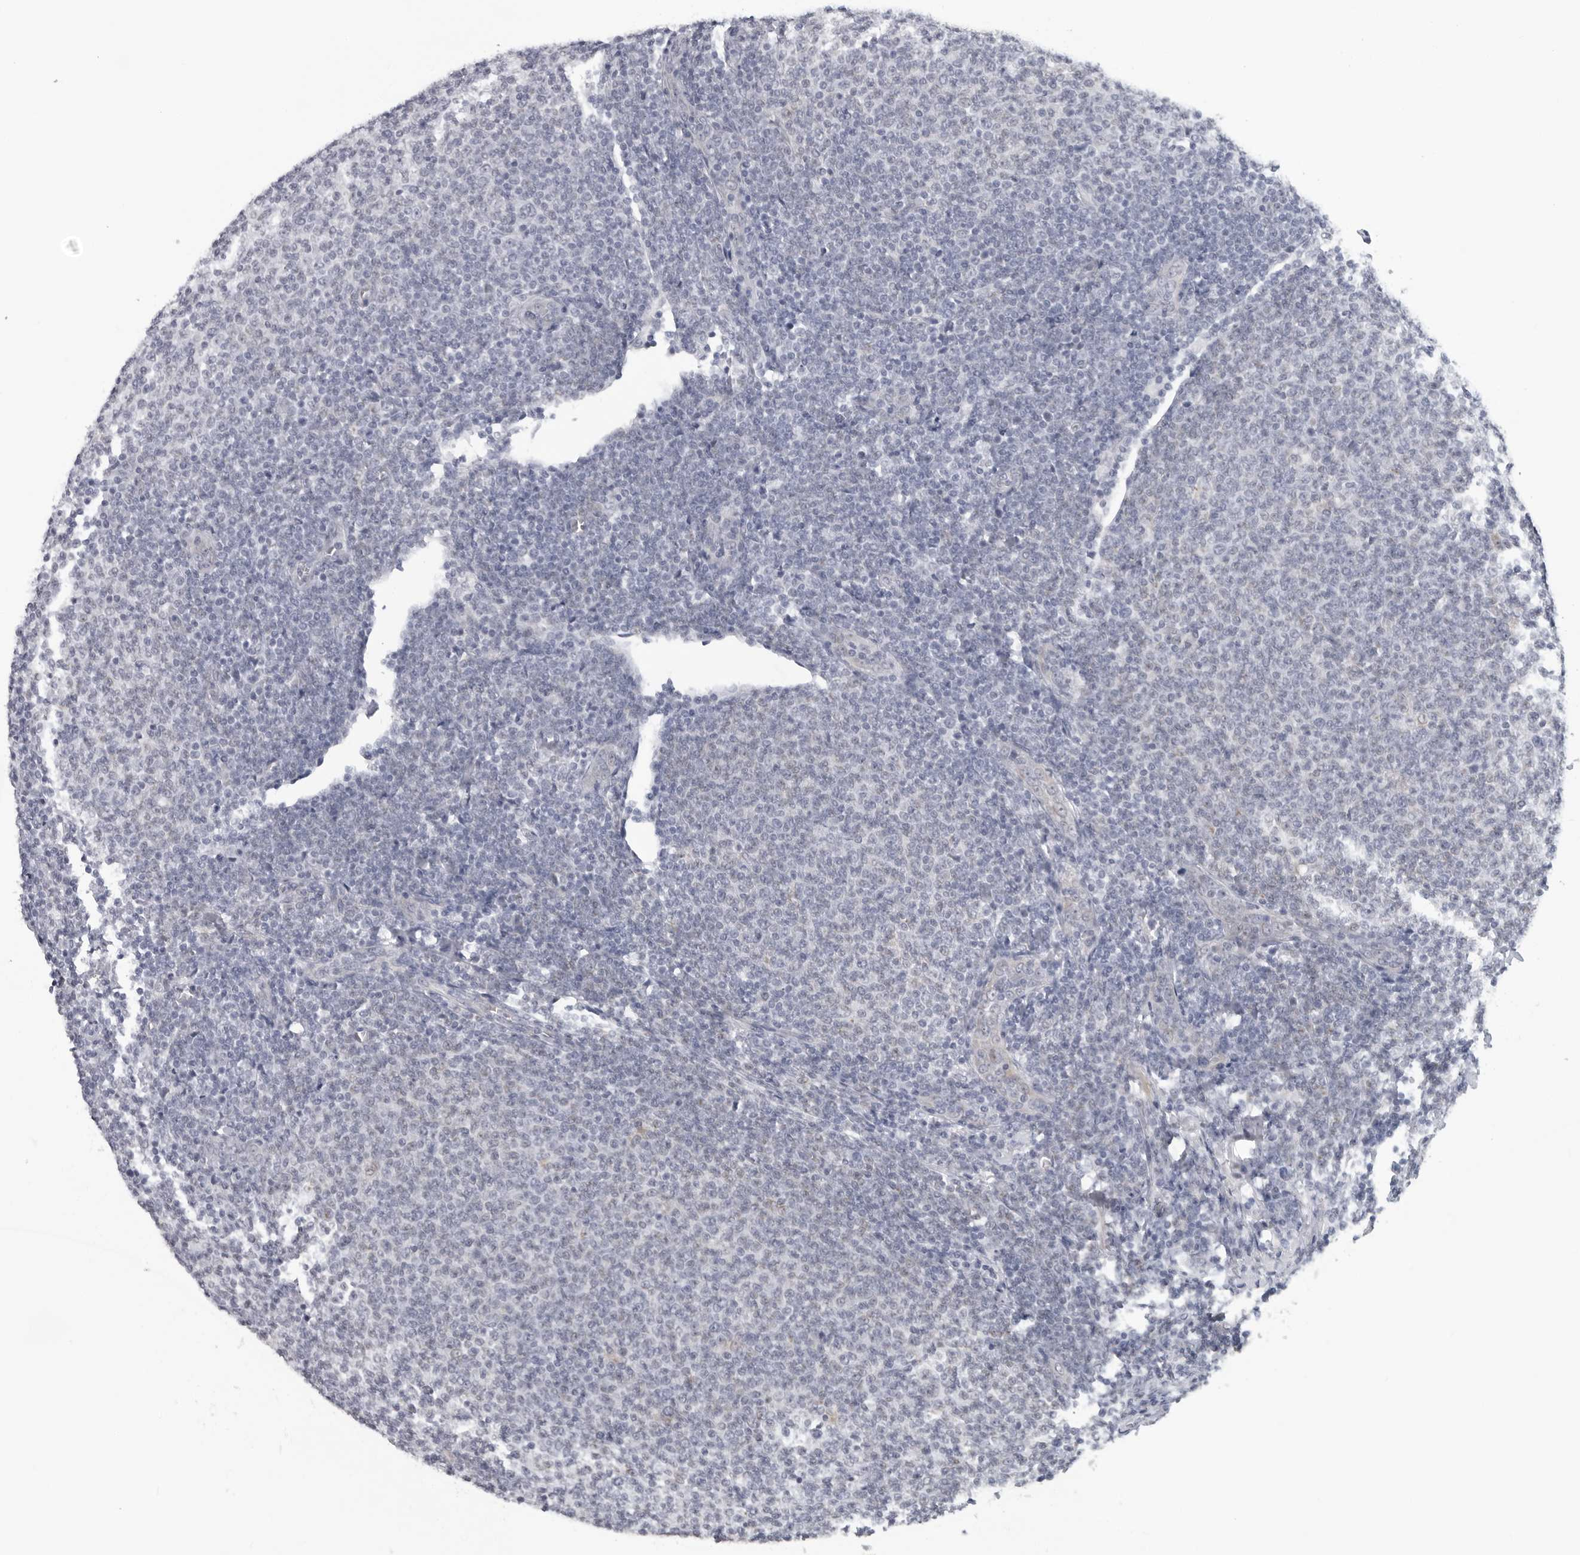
{"staining": {"intensity": "negative", "quantity": "none", "location": "none"}, "tissue": "lymphoma", "cell_type": "Tumor cells", "image_type": "cancer", "snomed": [{"axis": "morphology", "description": "Malignant lymphoma, non-Hodgkin's type, Low grade"}, {"axis": "topography", "description": "Lymph node"}], "caption": "IHC photomicrograph of malignant lymphoma, non-Hodgkin's type (low-grade) stained for a protein (brown), which reveals no expression in tumor cells.", "gene": "OPLAH", "patient": {"sex": "male", "age": 66}}